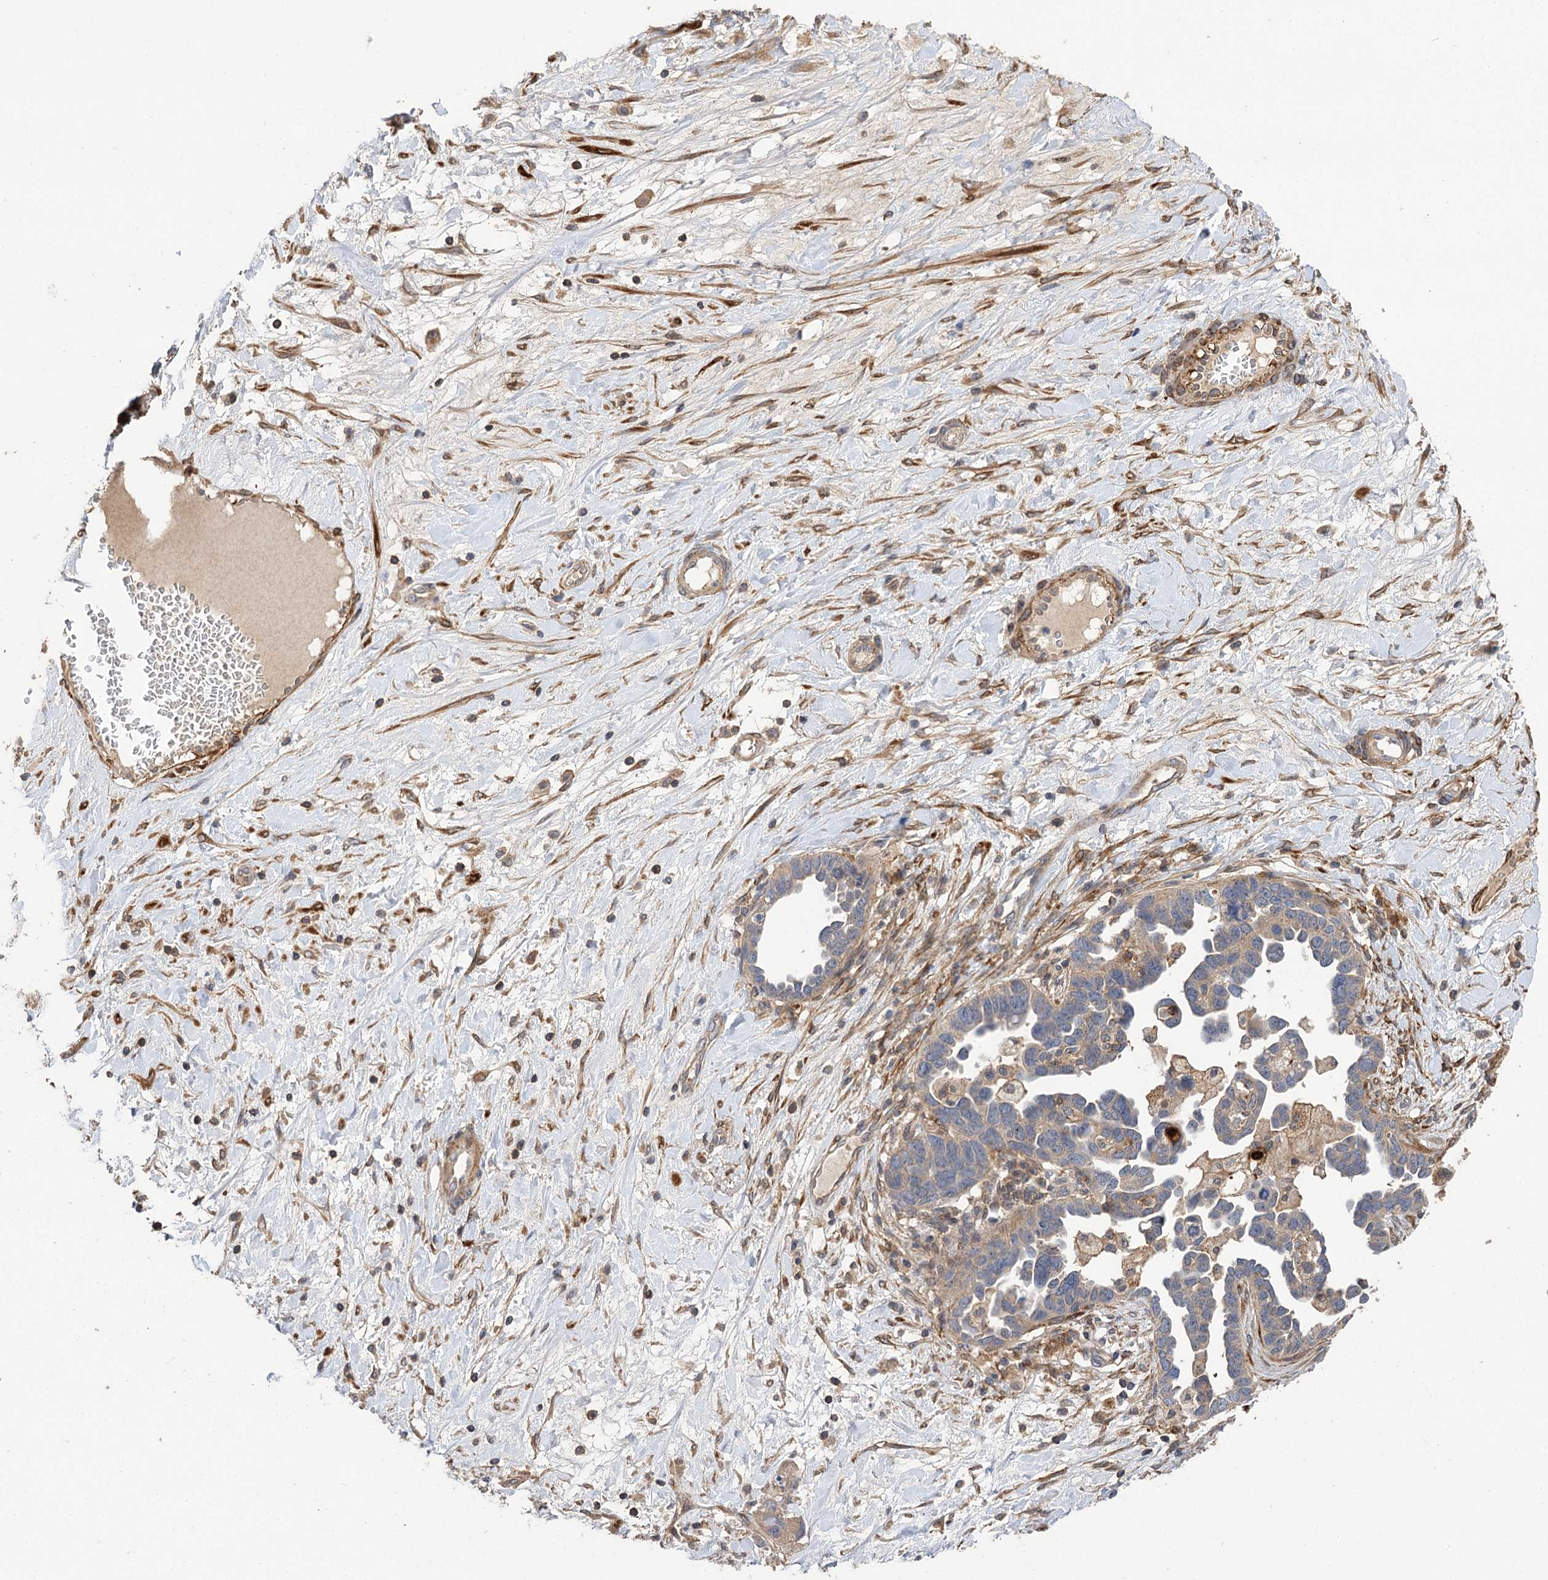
{"staining": {"intensity": "weak", "quantity": "<25%", "location": "cytoplasmic/membranous"}, "tissue": "ovarian cancer", "cell_type": "Tumor cells", "image_type": "cancer", "snomed": [{"axis": "morphology", "description": "Cystadenocarcinoma, serous, NOS"}, {"axis": "topography", "description": "Ovary"}], "caption": "This is an immunohistochemistry micrograph of human serous cystadenocarcinoma (ovarian). There is no staining in tumor cells.", "gene": "FBXW8", "patient": {"sex": "female", "age": 54}}